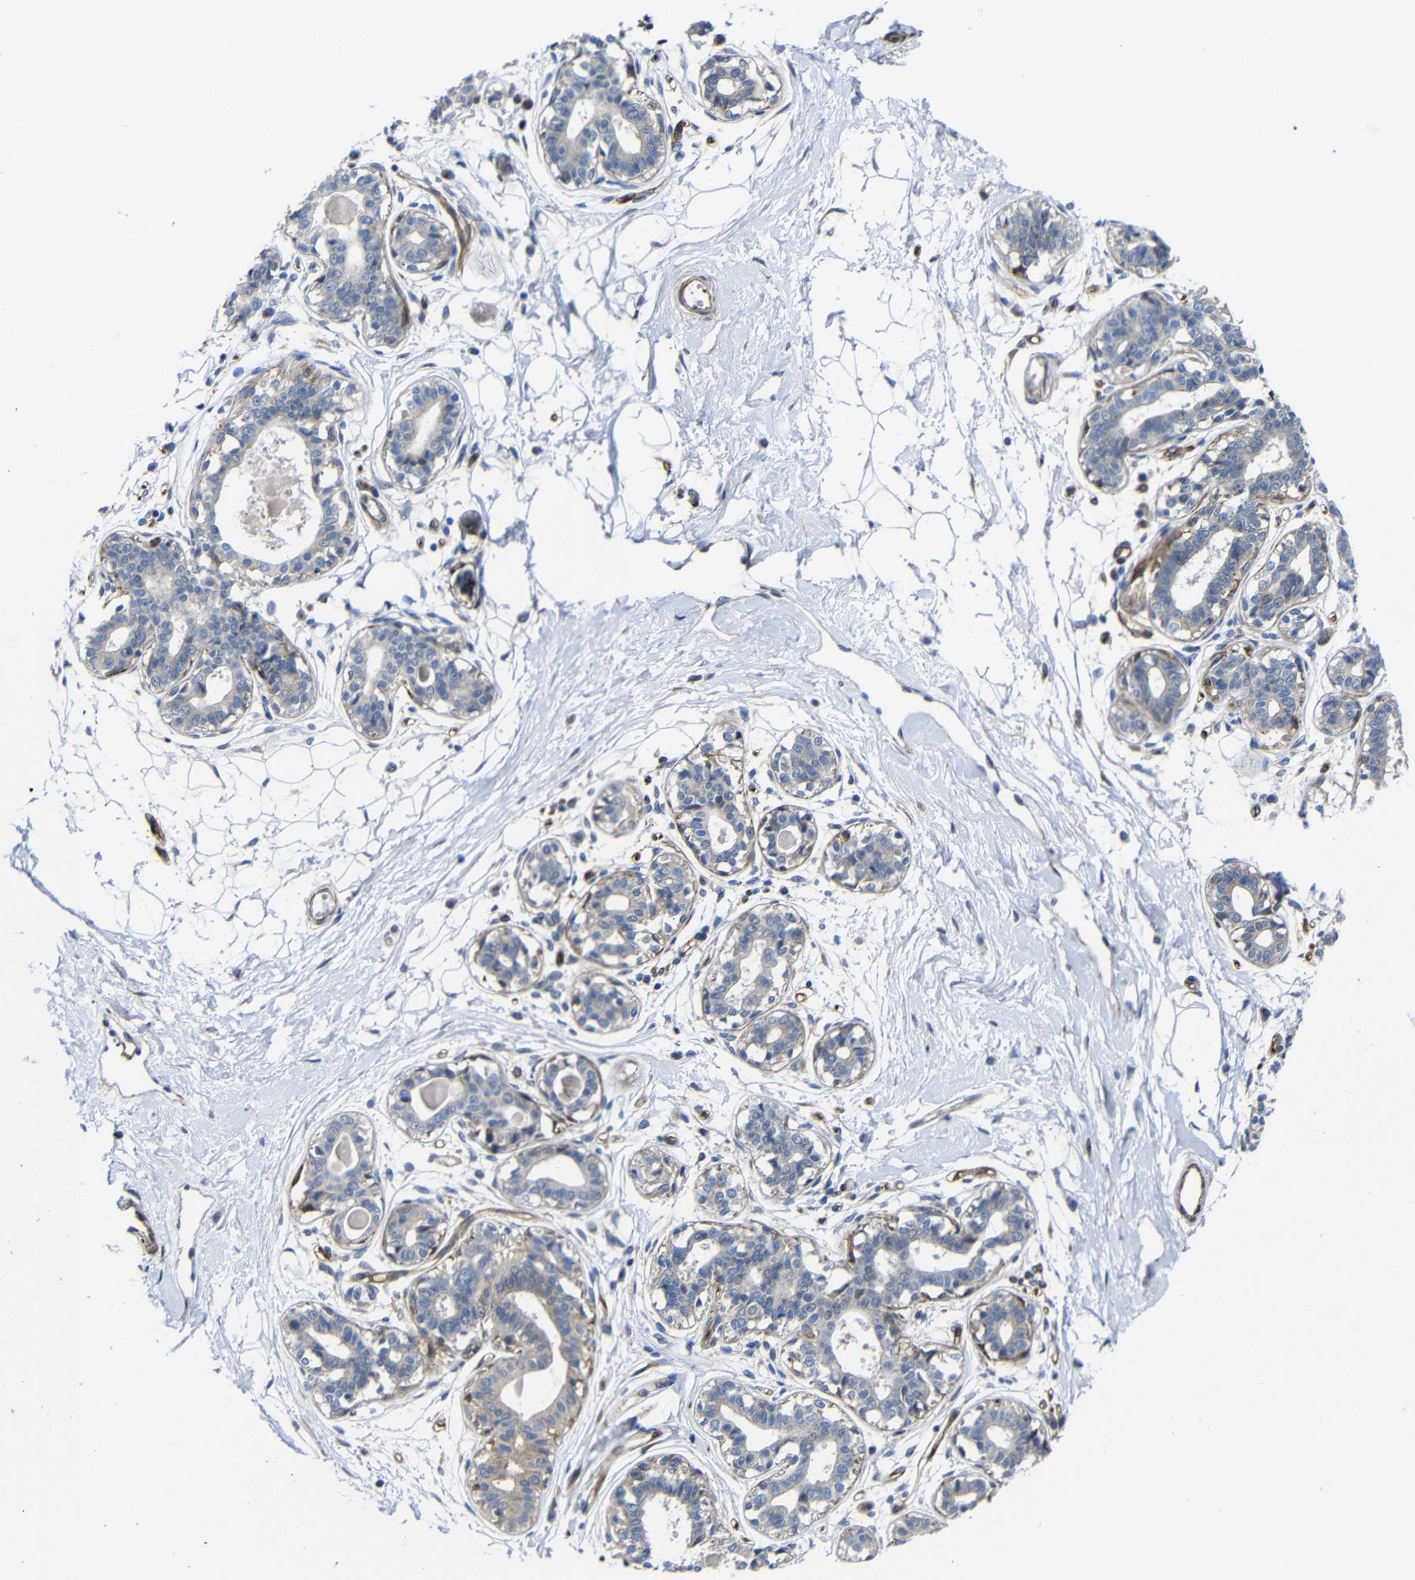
{"staining": {"intensity": "negative", "quantity": "none", "location": "none"}, "tissue": "breast", "cell_type": "Adipocytes", "image_type": "normal", "snomed": [{"axis": "morphology", "description": "Normal tissue, NOS"}, {"axis": "topography", "description": "Breast"}], "caption": "A high-resolution image shows immunohistochemistry staining of normal breast, which reveals no significant expression in adipocytes.", "gene": "PARP14", "patient": {"sex": "female", "age": 45}}